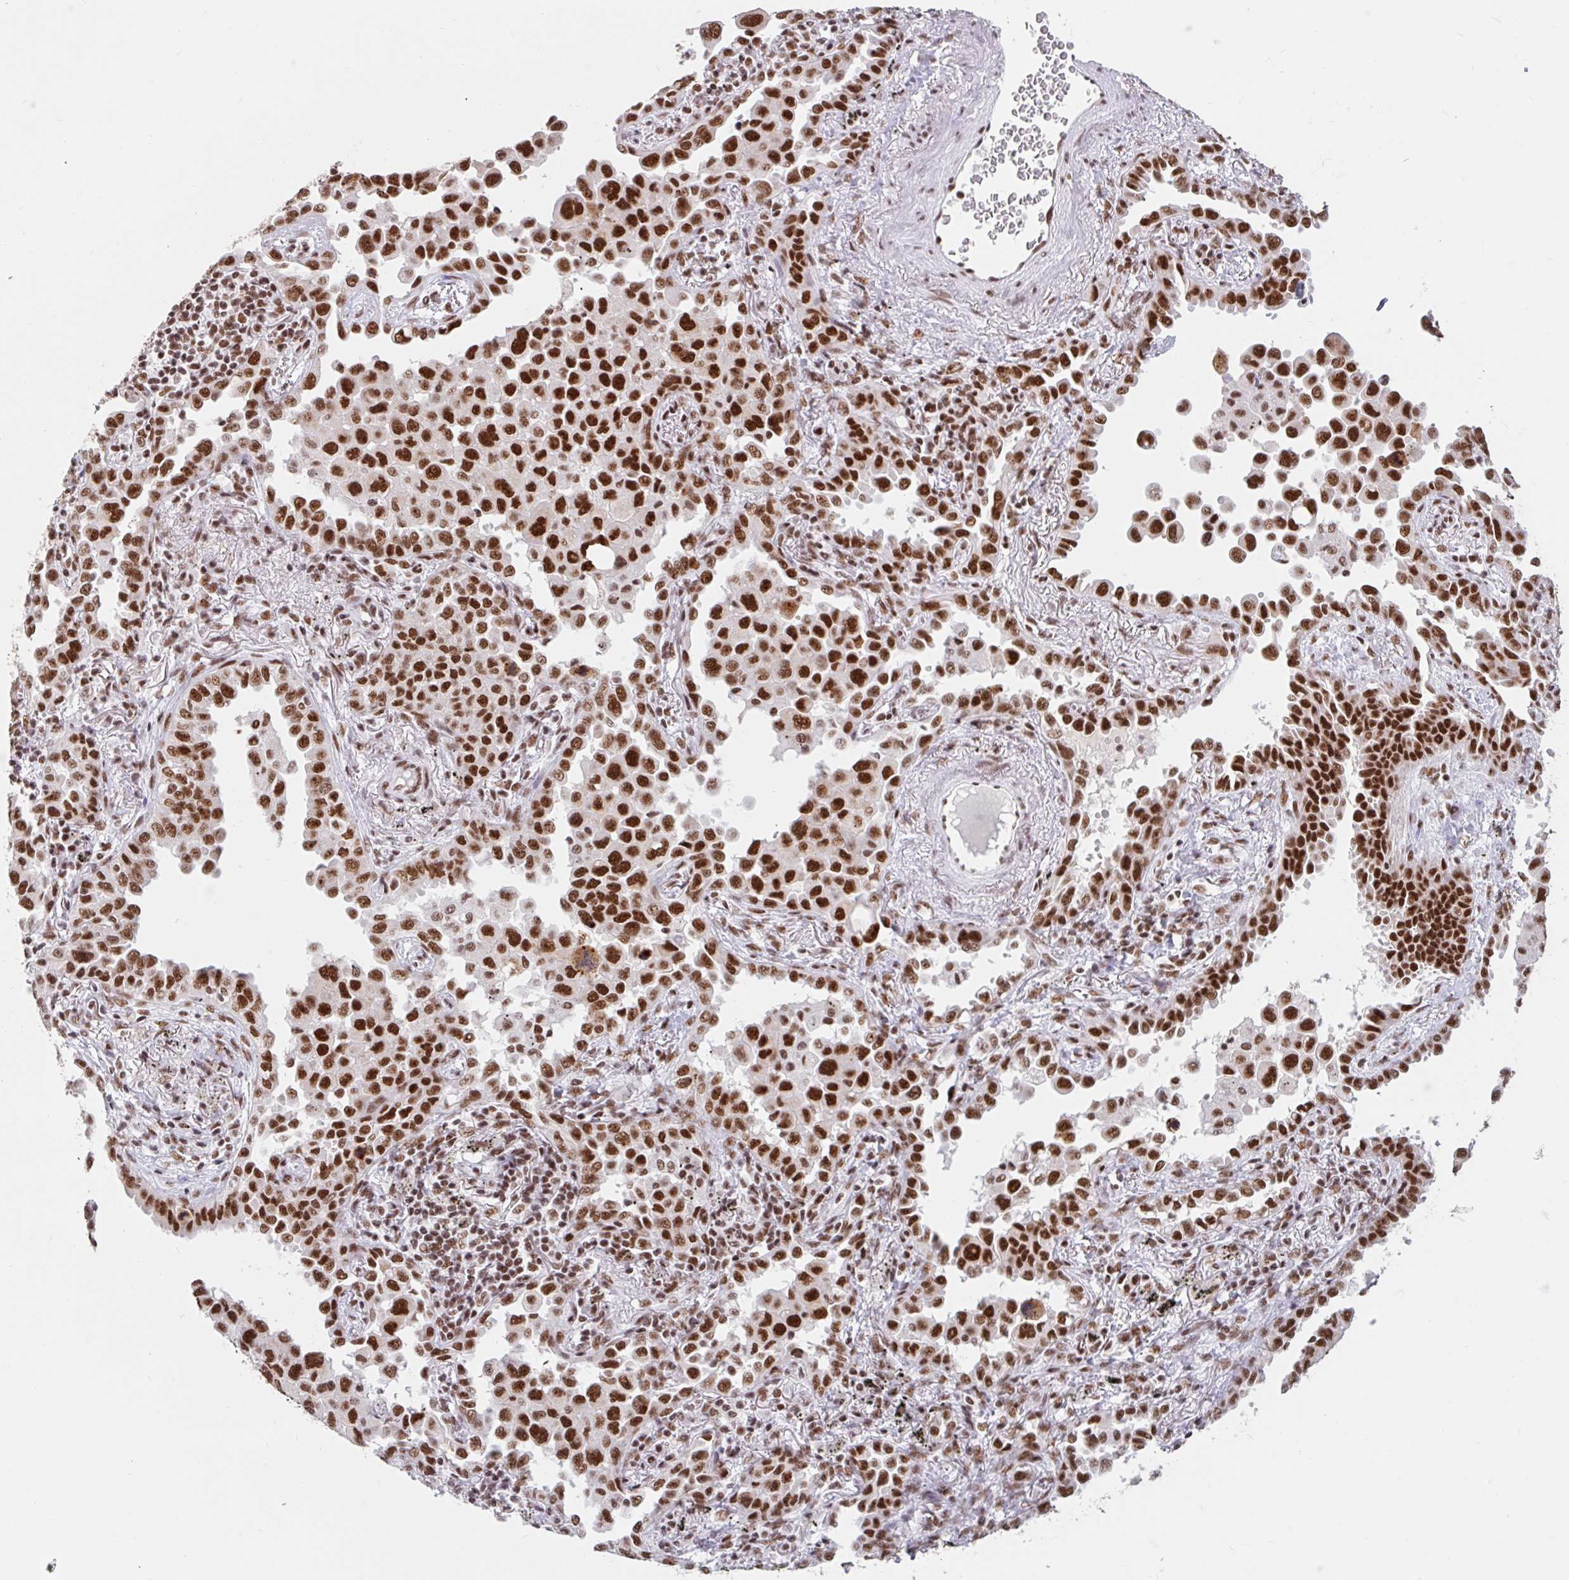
{"staining": {"intensity": "strong", "quantity": ">75%", "location": "nuclear"}, "tissue": "lung cancer", "cell_type": "Tumor cells", "image_type": "cancer", "snomed": [{"axis": "morphology", "description": "Adenocarcinoma, NOS"}, {"axis": "topography", "description": "Lung"}], "caption": "Tumor cells show high levels of strong nuclear positivity in approximately >75% of cells in human adenocarcinoma (lung). (DAB (3,3'-diaminobenzidine) = brown stain, brightfield microscopy at high magnification).", "gene": "SRSF10", "patient": {"sex": "male", "age": 67}}